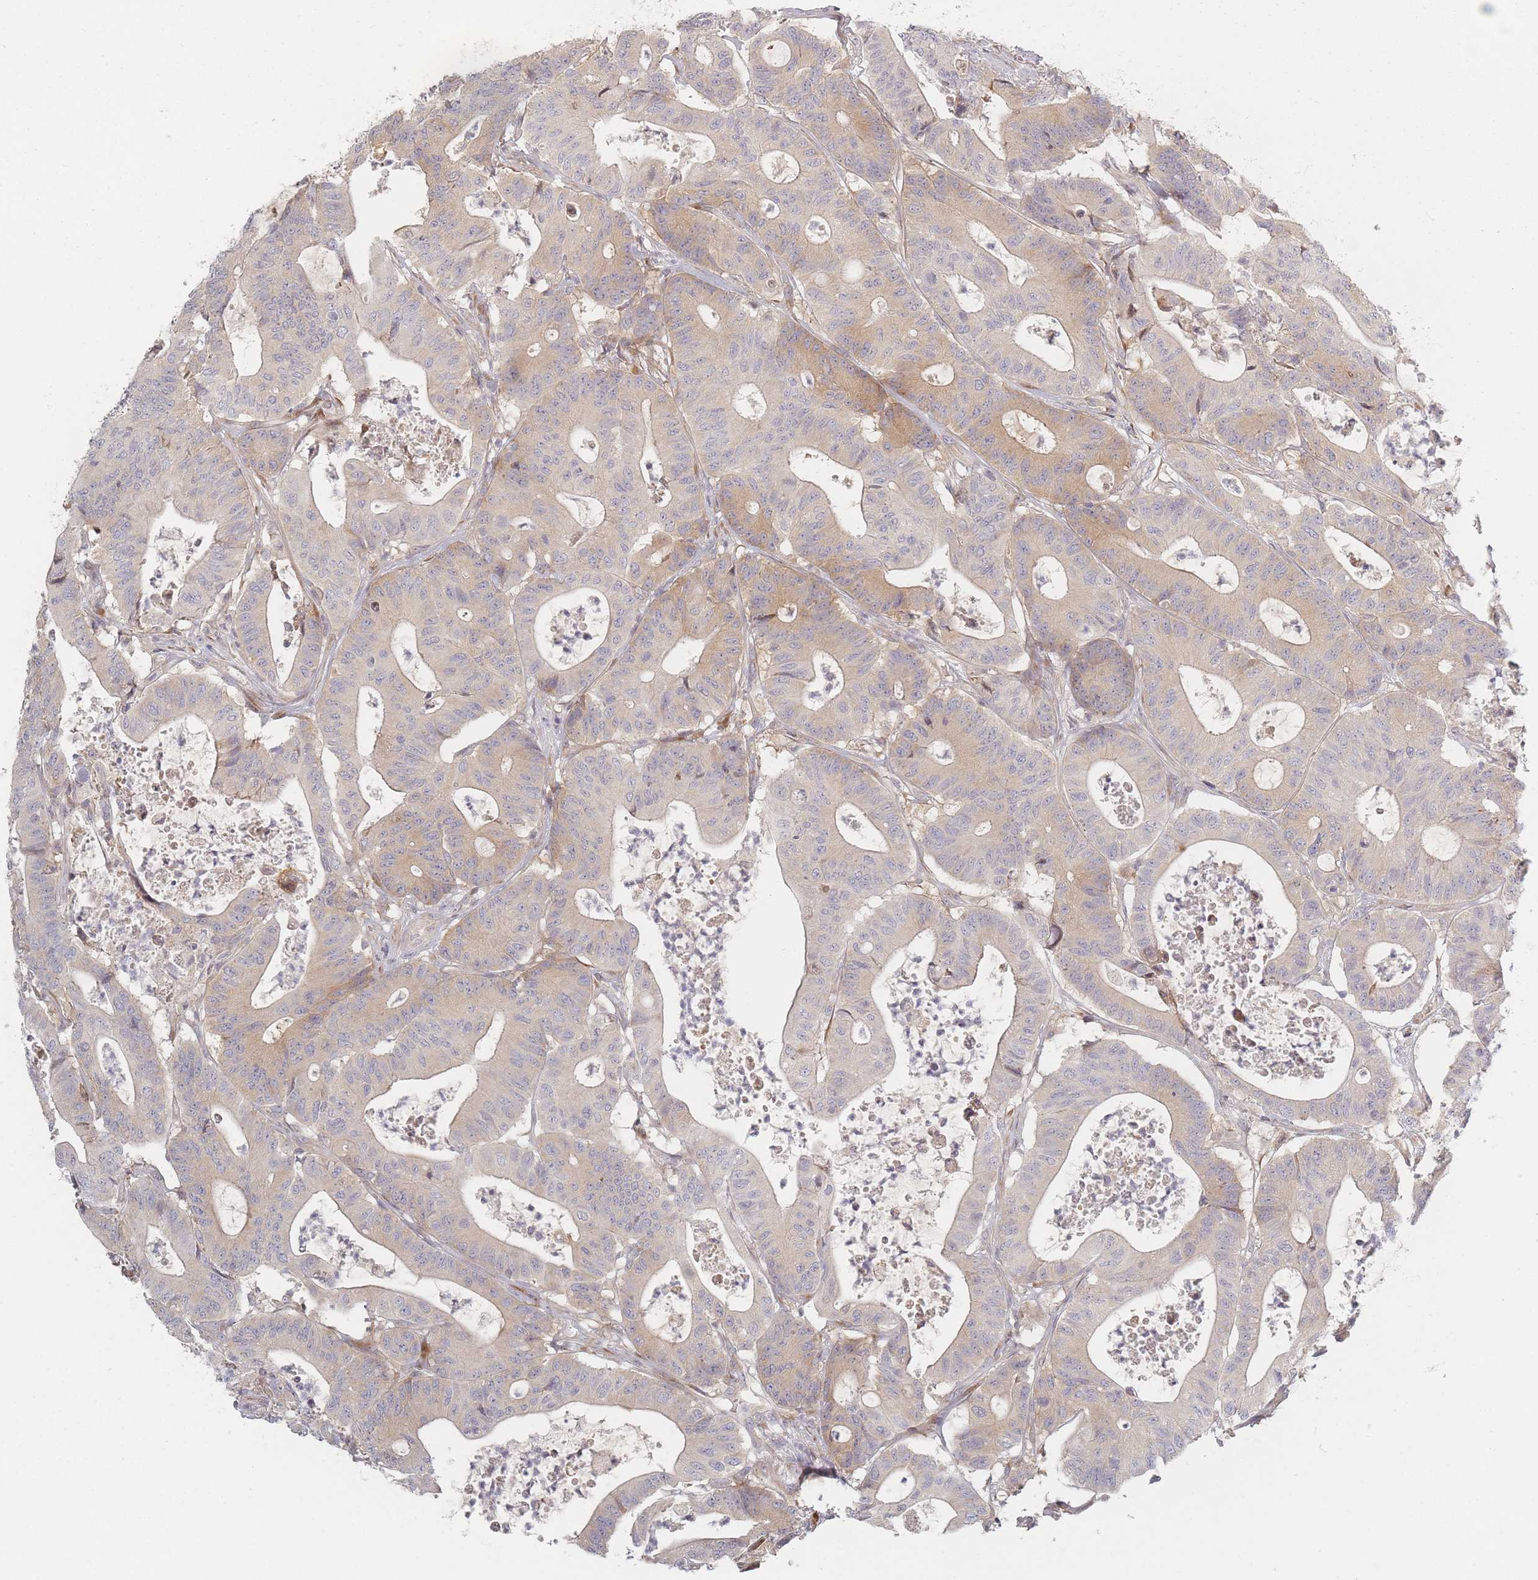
{"staining": {"intensity": "moderate", "quantity": "25%-75%", "location": "cytoplasmic/membranous"}, "tissue": "colorectal cancer", "cell_type": "Tumor cells", "image_type": "cancer", "snomed": [{"axis": "morphology", "description": "Adenocarcinoma, NOS"}, {"axis": "topography", "description": "Colon"}], "caption": "Immunohistochemical staining of adenocarcinoma (colorectal) demonstrates moderate cytoplasmic/membranous protein expression in approximately 25%-75% of tumor cells. The staining was performed using DAB, with brown indicating positive protein expression. Nuclei are stained blue with hematoxylin.", "gene": "ZKSCAN7", "patient": {"sex": "female", "age": 84}}